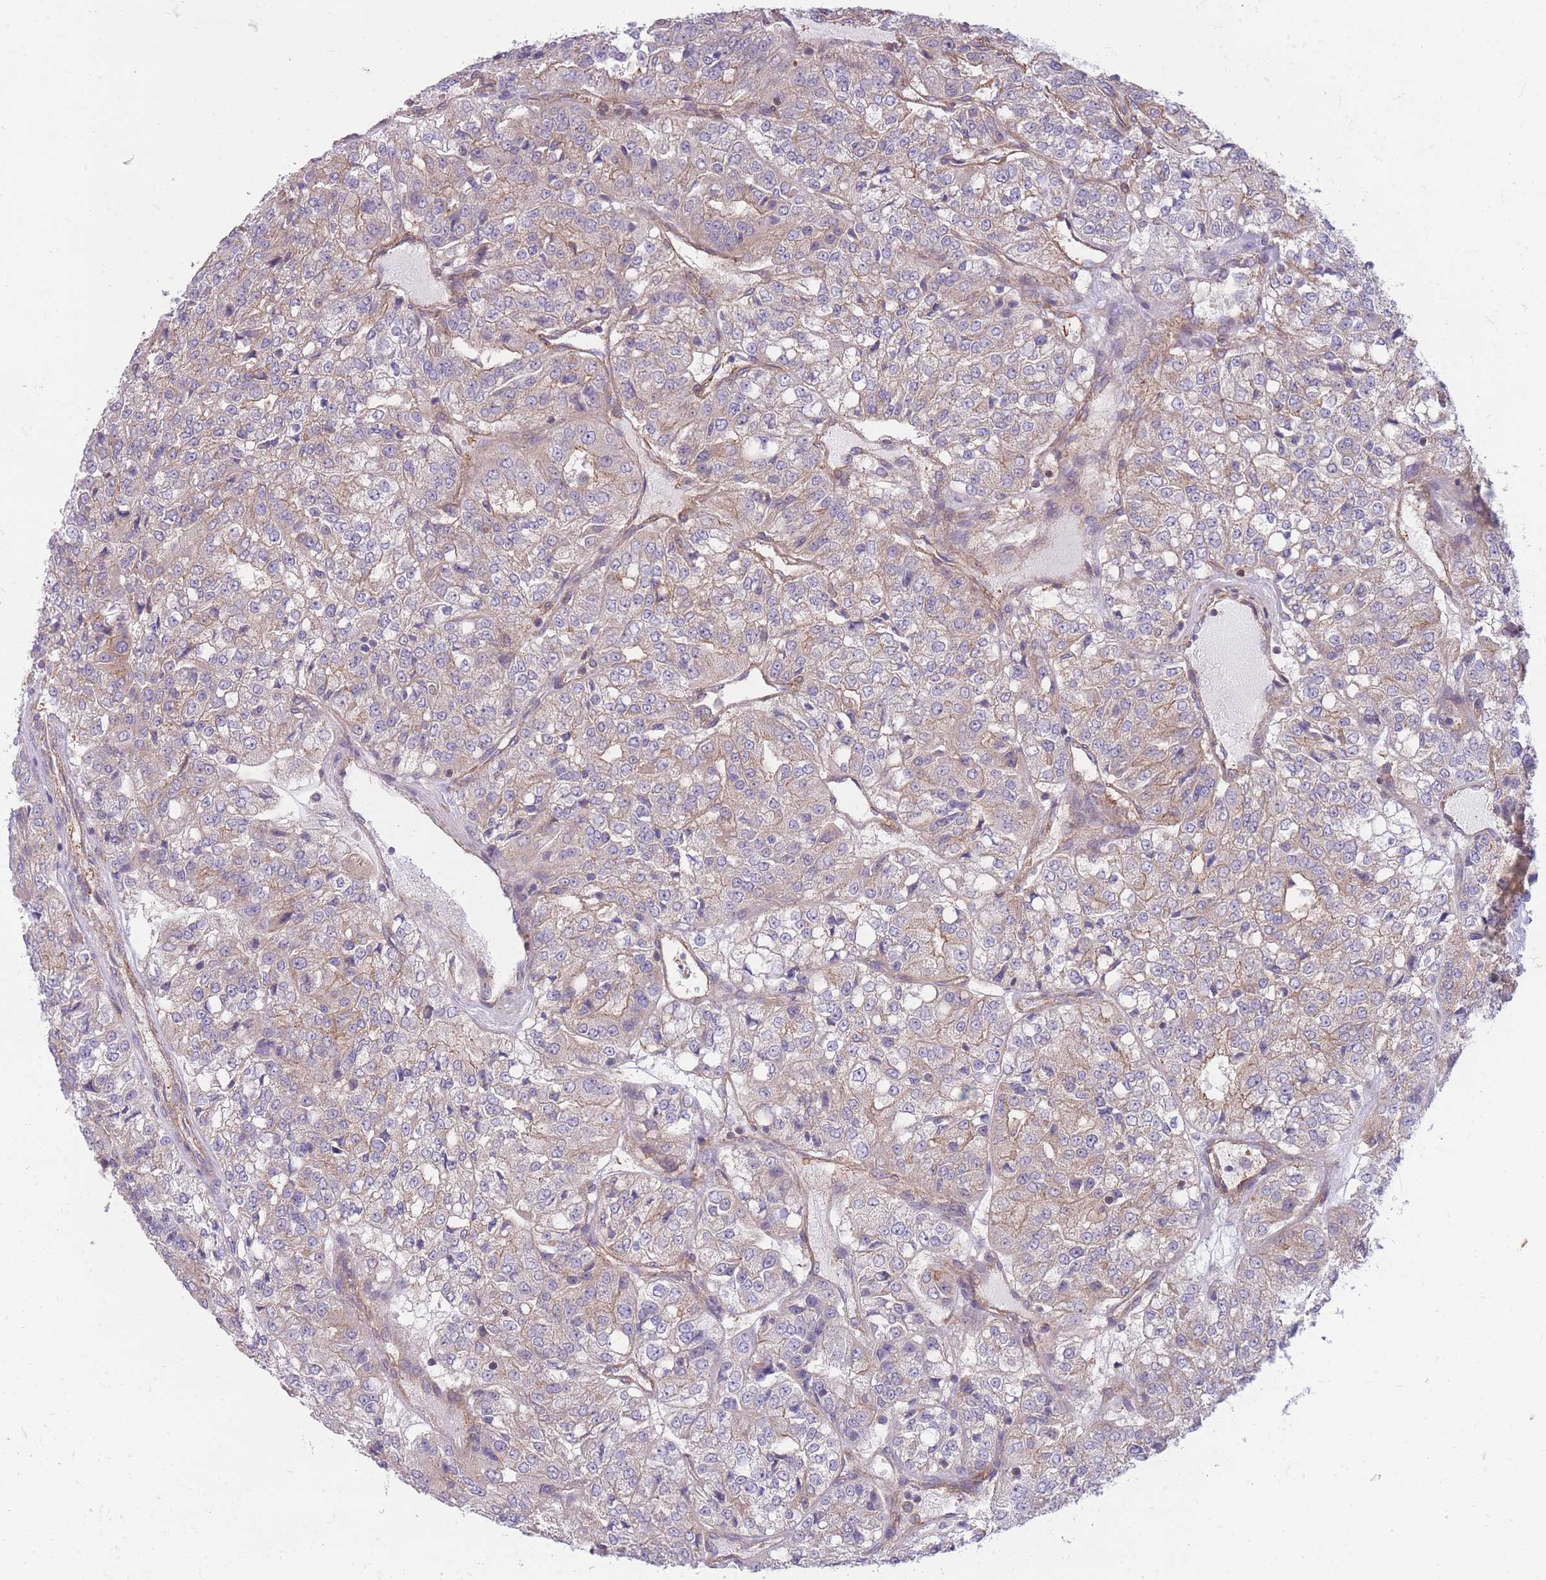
{"staining": {"intensity": "weak", "quantity": "<25%", "location": "cytoplasmic/membranous"}, "tissue": "renal cancer", "cell_type": "Tumor cells", "image_type": "cancer", "snomed": [{"axis": "morphology", "description": "Adenocarcinoma, NOS"}, {"axis": "topography", "description": "Kidney"}], "caption": "A micrograph of human renal adenocarcinoma is negative for staining in tumor cells.", "gene": "GGA1", "patient": {"sex": "female", "age": 63}}